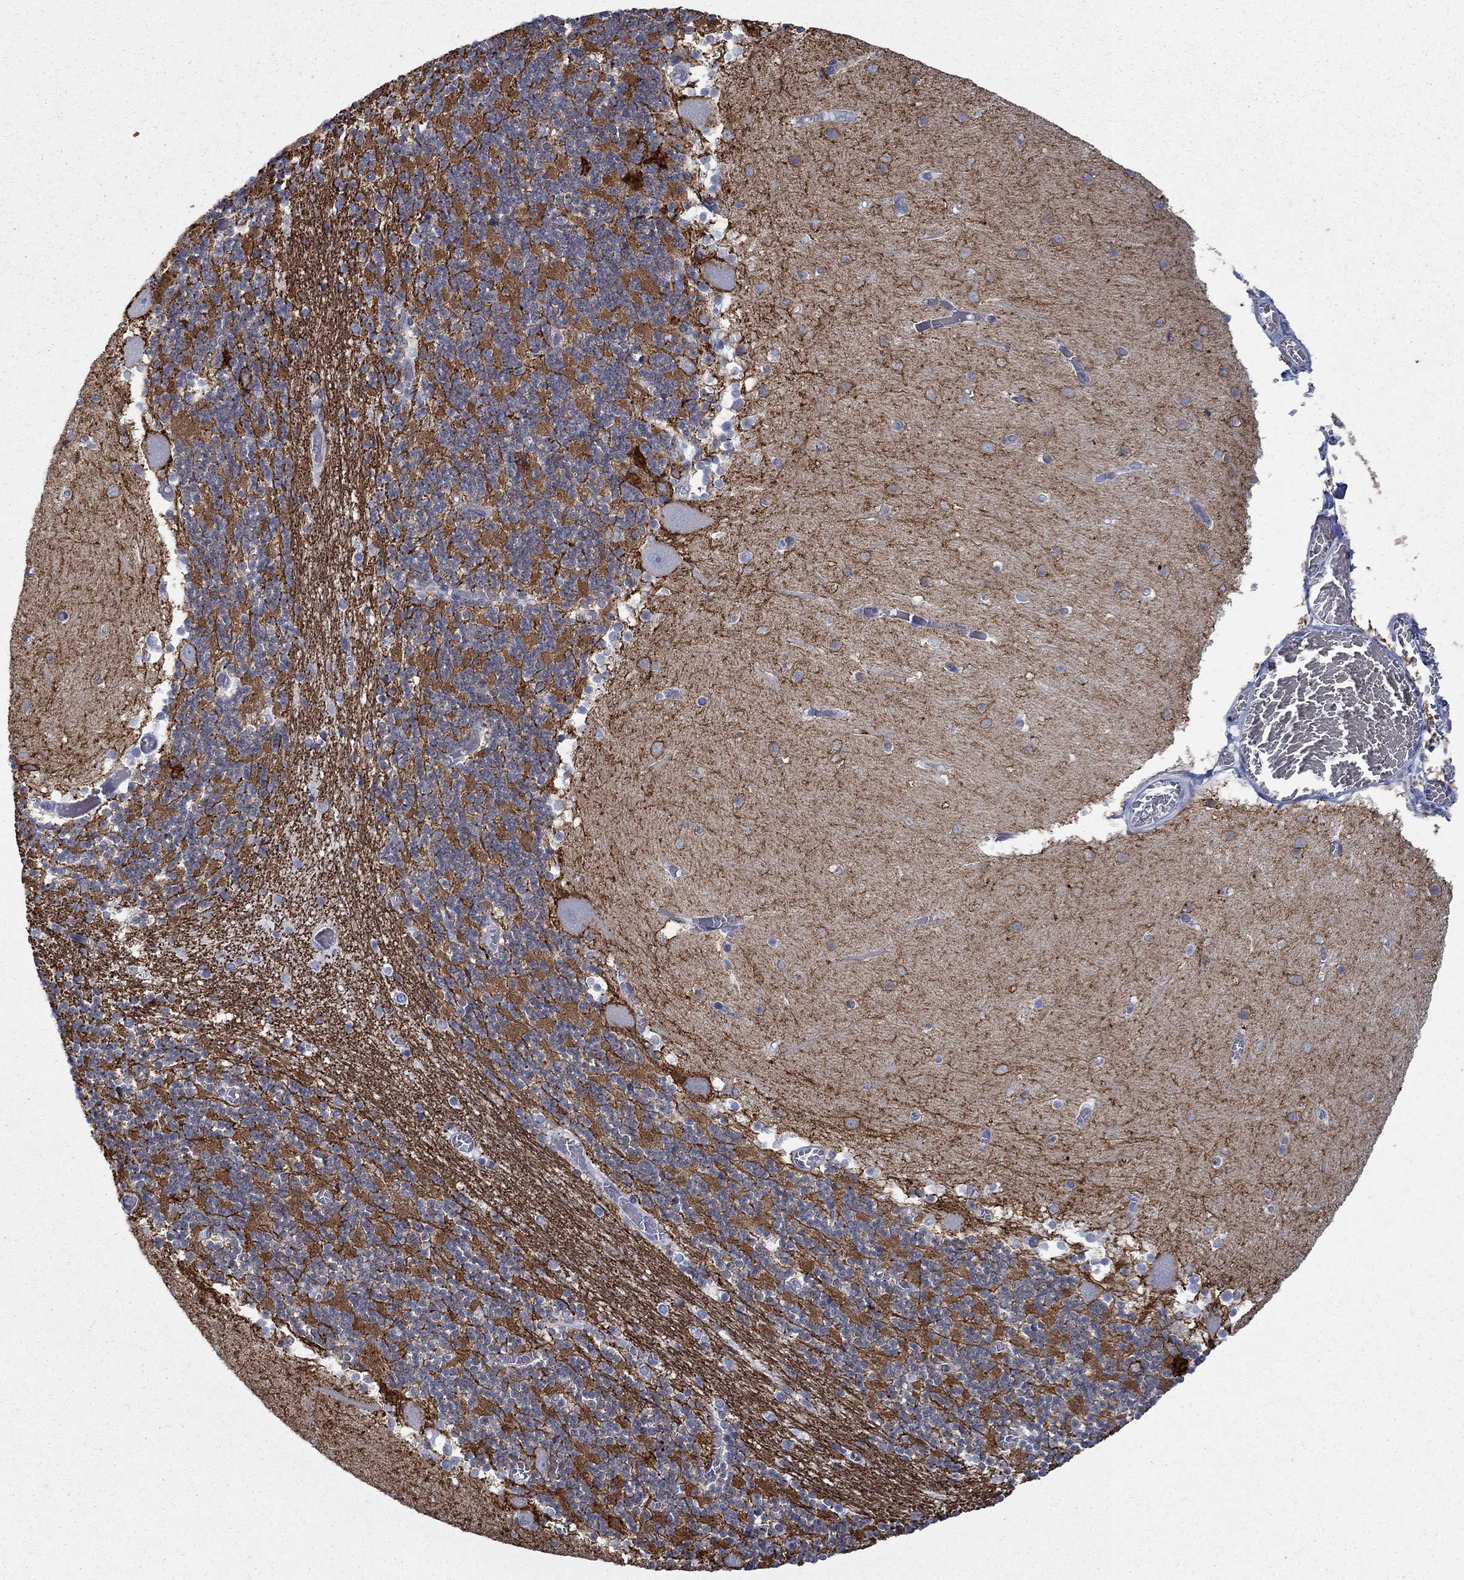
{"staining": {"intensity": "strong", "quantity": "<25%", "location": "cytoplasmic/membranous"}, "tissue": "cerebellum", "cell_type": "Cells in granular layer", "image_type": "normal", "snomed": [{"axis": "morphology", "description": "Normal tissue, NOS"}, {"axis": "topography", "description": "Cerebellum"}], "caption": "Protein staining demonstrates strong cytoplasmic/membranous staining in approximately <25% of cells in granular layer in unremarkable cerebellum.", "gene": "RFTN2", "patient": {"sex": "female", "age": 28}}